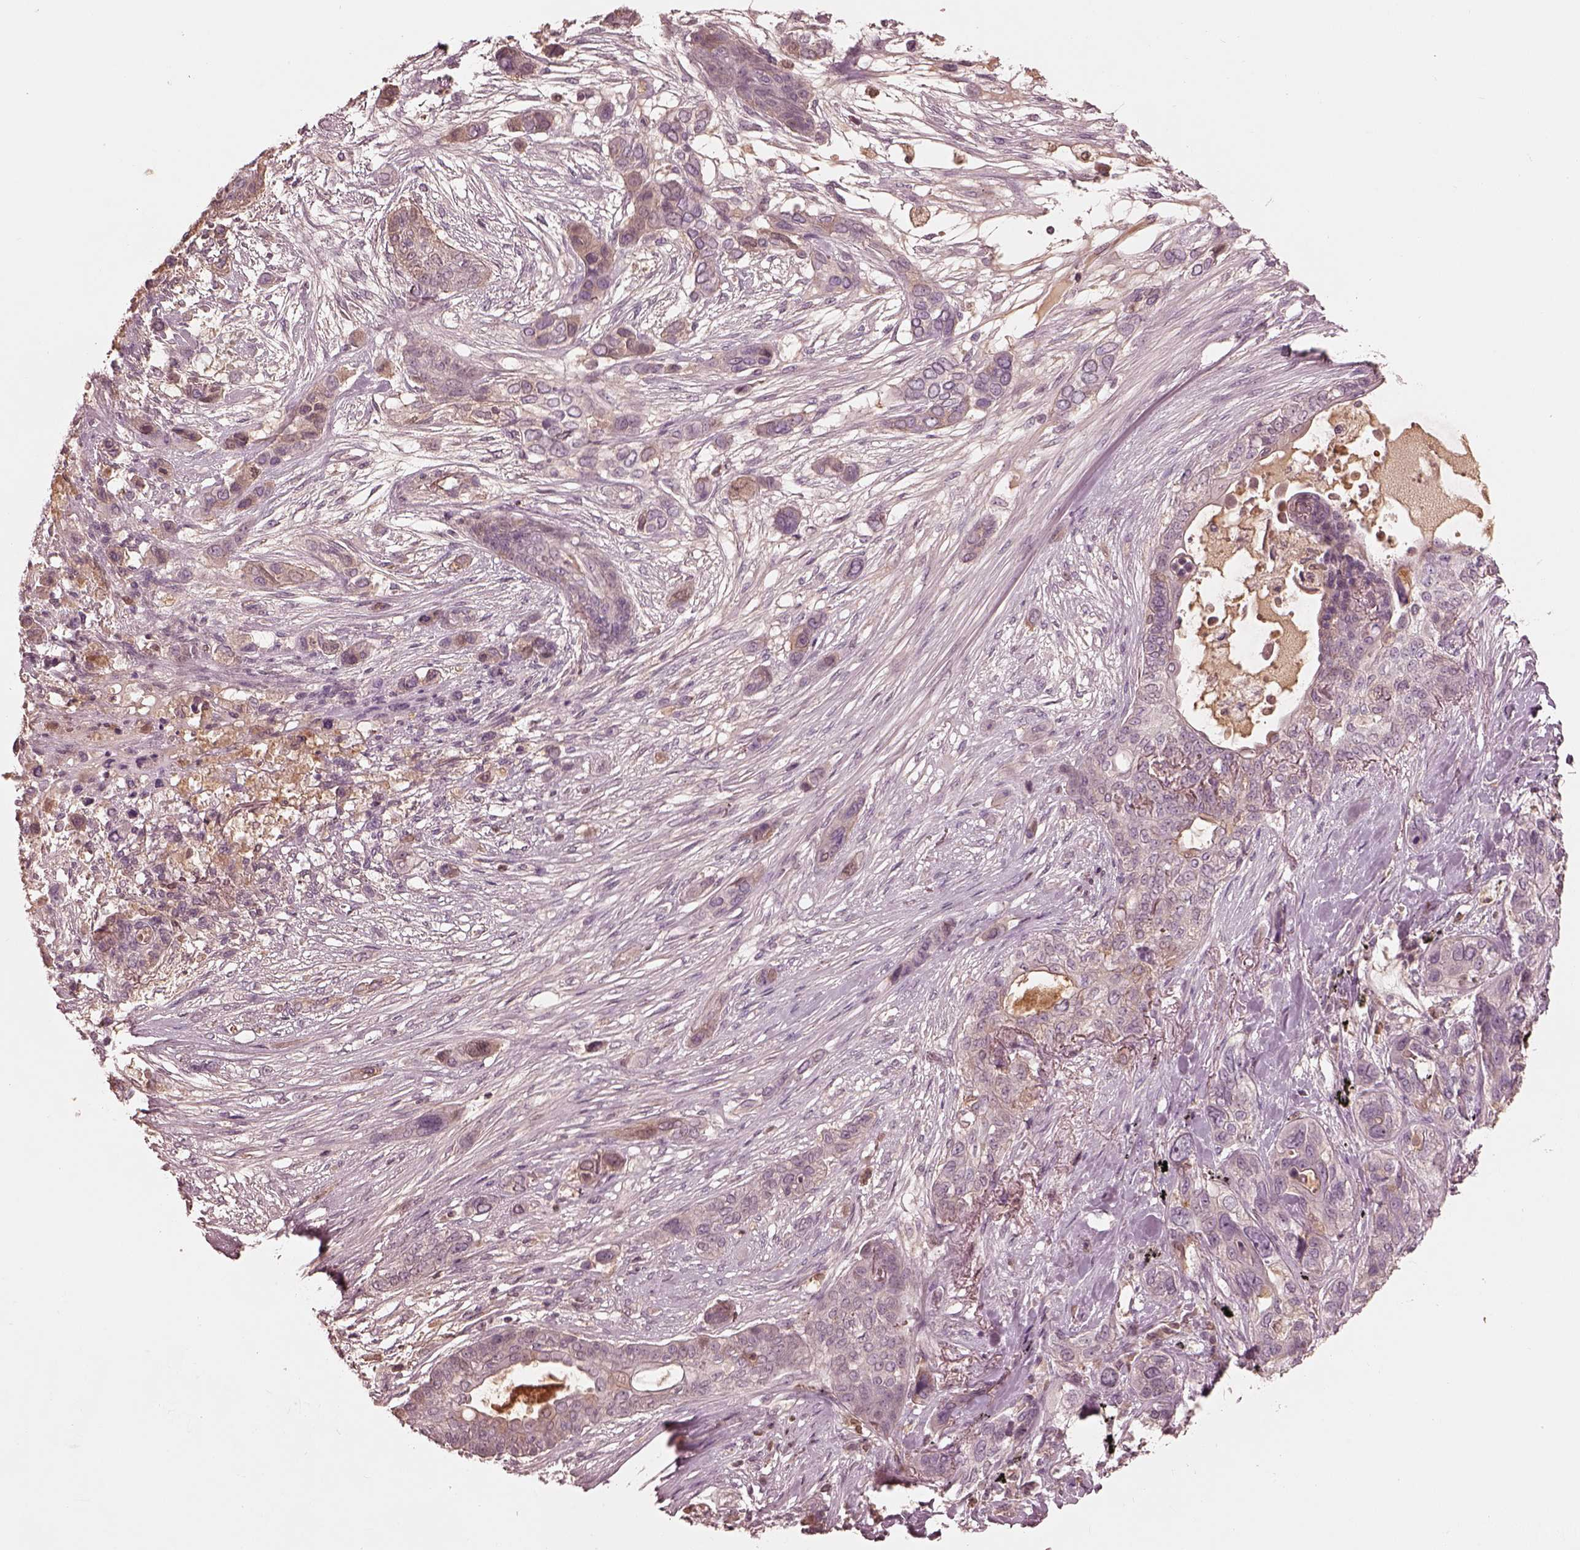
{"staining": {"intensity": "negative", "quantity": "none", "location": "none"}, "tissue": "lung cancer", "cell_type": "Tumor cells", "image_type": "cancer", "snomed": [{"axis": "morphology", "description": "Squamous cell carcinoma, NOS"}, {"axis": "topography", "description": "Lung"}], "caption": "A high-resolution photomicrograph shows IHC staining of squamous cell carcinoma (lung), which displays no significant expression in tumor cells.", "gene": "TF", "patient": {"sex": "female", "age": 70}}